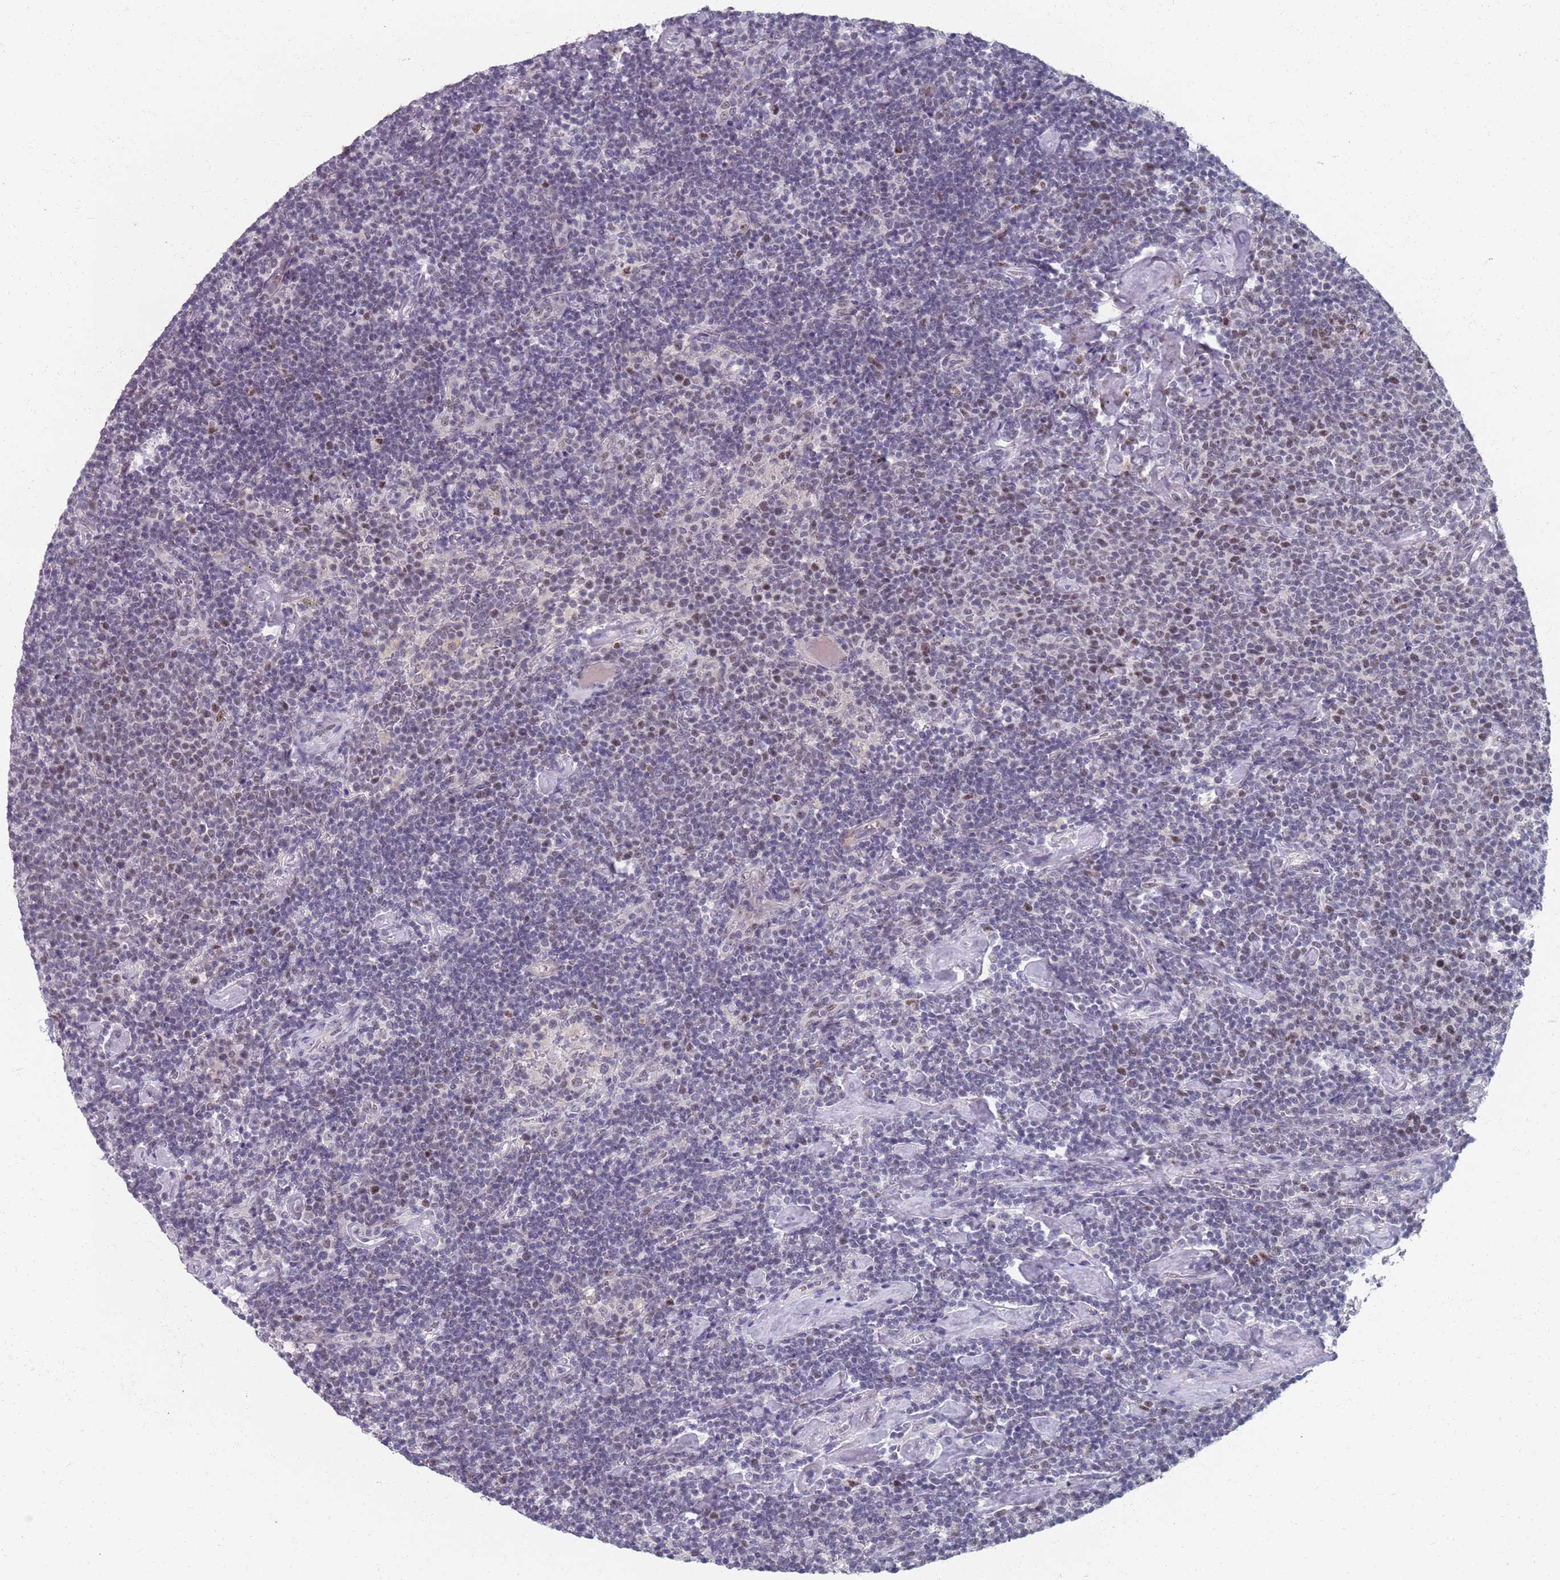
{"staining": {"intensity": "weak", "quantity": "<25%", "location": "nuclear"}, "tissue": "lymphoma", "cell_type": "Tumor cells", "image_type": "cancer", "snomed": [{"axis": "morphology", "description": "Malignant lymphoma, non-Hodgkin's type, High grade"}, {"axis": "topography", "description": "Lymph node"}], "caption": "The image displays no staining of tumor cells in lymphoma.", "gene": "SAMD1", "patient": {"sex": "male", "age": 61}}